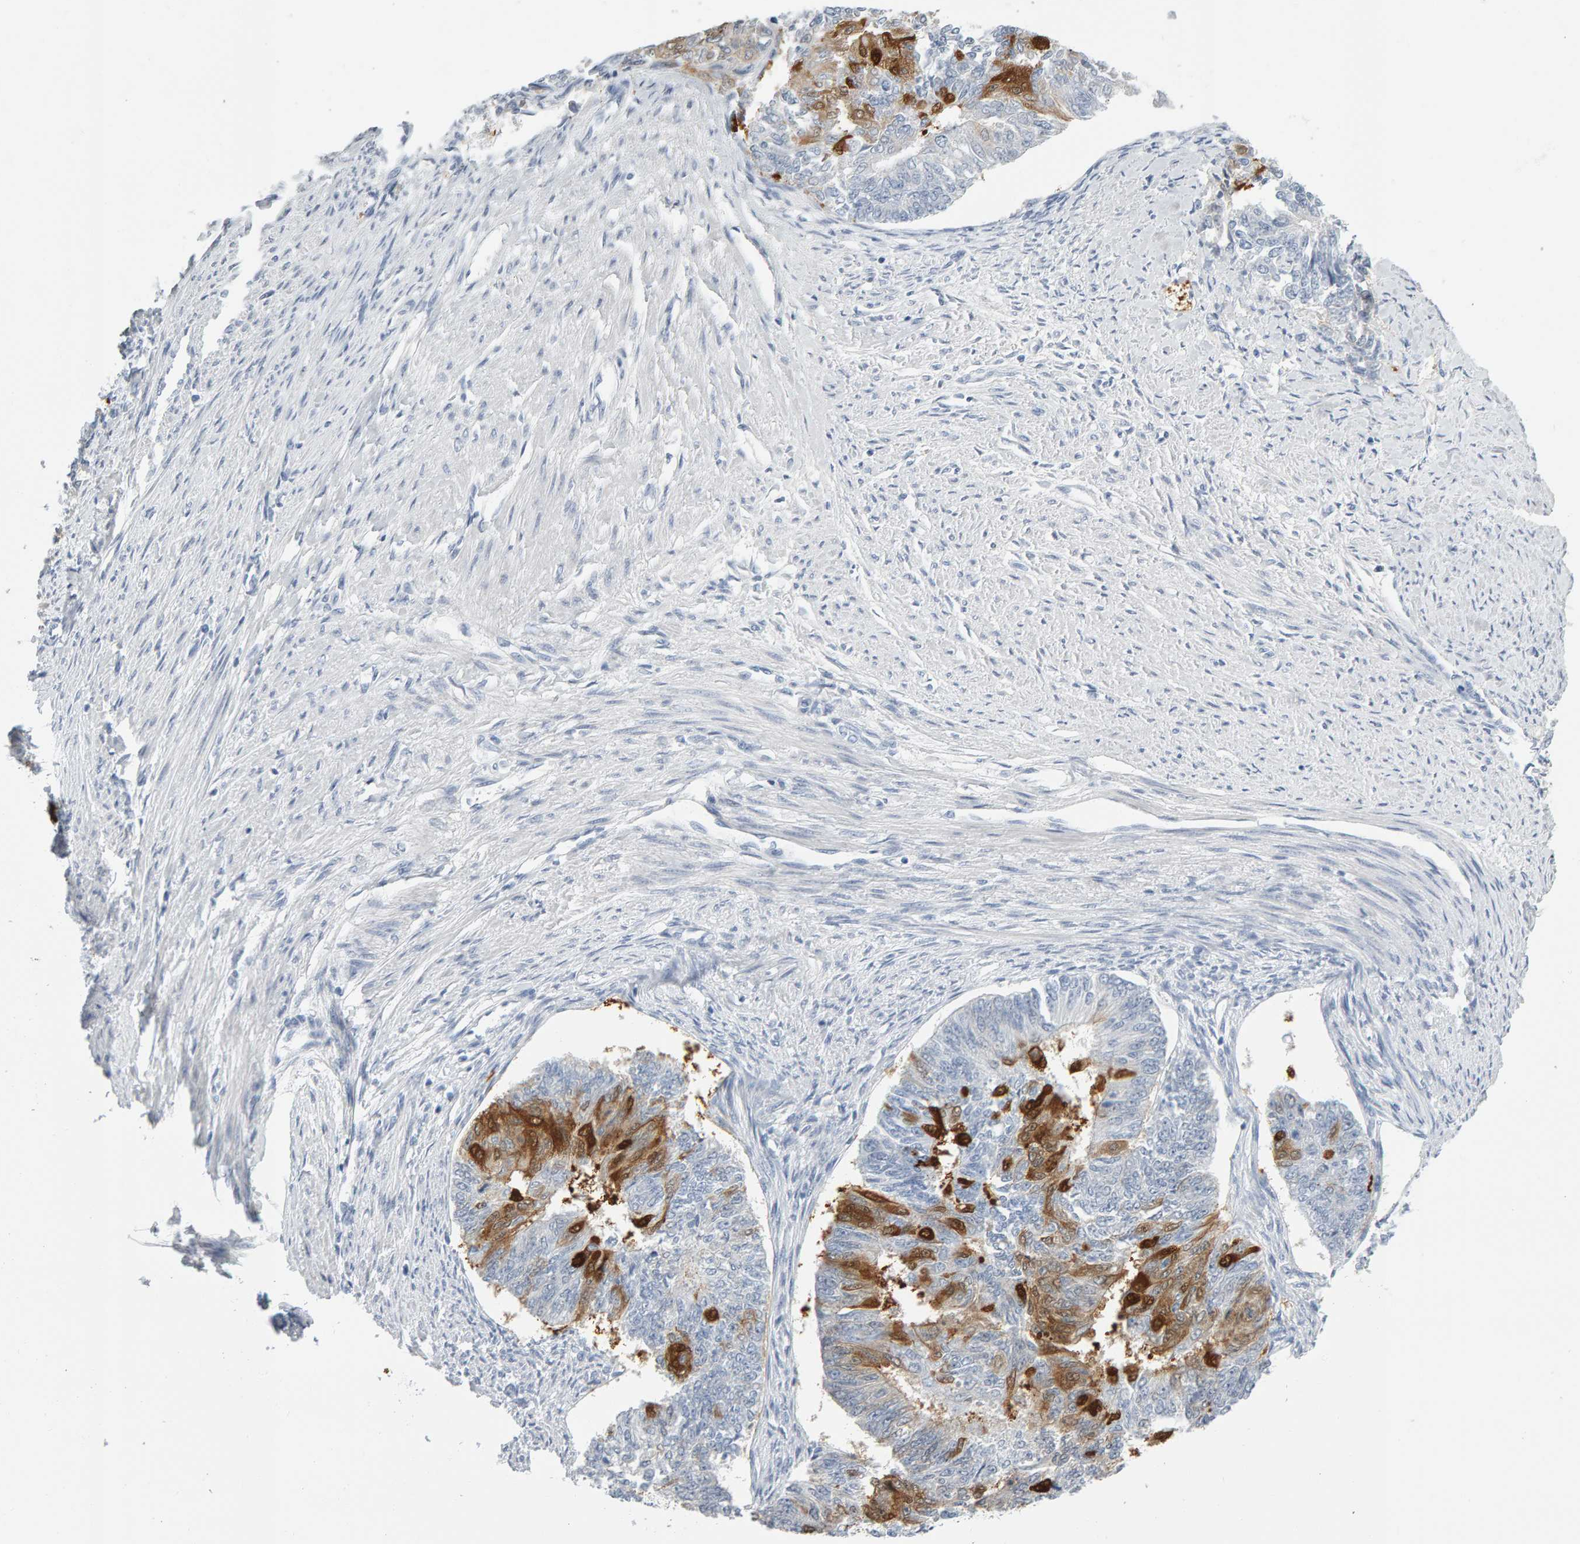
{"staining": {"intensity": "moderate", "quantity": "25%-75%", "location": "cytoplasmic/membranous"}, "tissue": "endometrial cancer", "cell_type": "Tumor cells", "image_type": "cancer", "snomed": [{"axis": "morphology", "description": "Adenocarcinoma, NOS"}, {"axis": "topography", "description": "Endometrium"}], "caption": "Protein staining by immunohistochemistry (IHC) displays moderate cytoplasmic/membranous expression in approximately 25%-75% of tumor cells in endometrial cancer.", "gene": "CTH", "patient": {"sex": "female", "age": 32}}